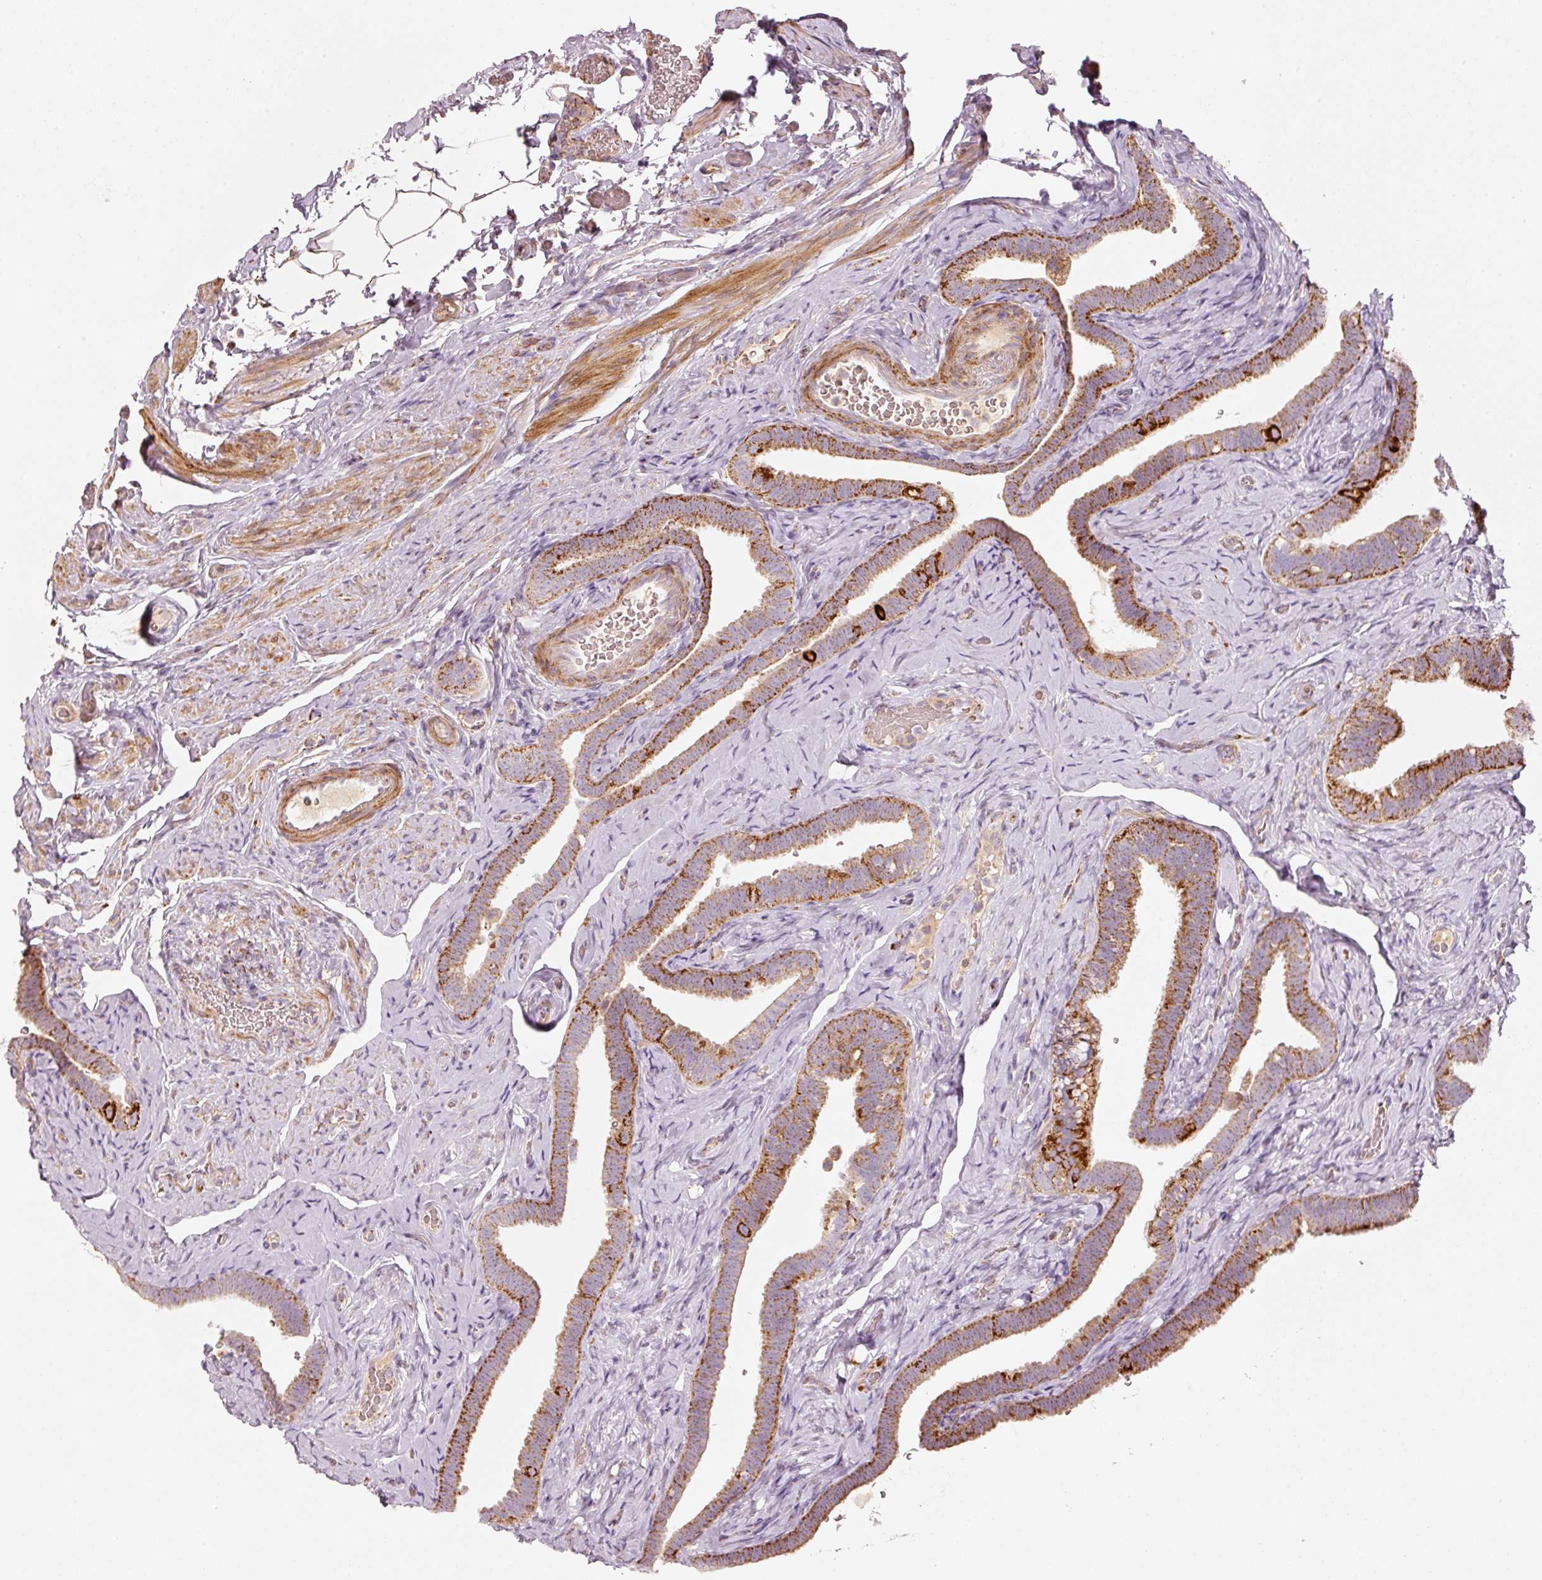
{"staining": {"intensity": "strong", "quantity": "25%-75%", "location": "cytoplasmic/membranous"}, "tissue": "fallopian tube", "cell_type": "Glandular cells", "image_type": "normal", "snomed": [{"axis": "morphology", "description": "Normal tissue, NOS"}, {"axis": "topography", "description": "Fallopian tube"}], "caption": "High-magnification brightfield microscopy of unremarkable fallopian tube stained with DAB (3,3'-diaminobenzidine) (brown) and counterstained with hematoxylin (blue). glandular cells exhibit strong cytoplasmic/membranous positivity is seen in about25%-75% of cells. Ihc stains the protein of interest in brown and the nuclei are stained blue.", "gene": "C17orf98", "patient": {"sex": "female", "age": 69}}